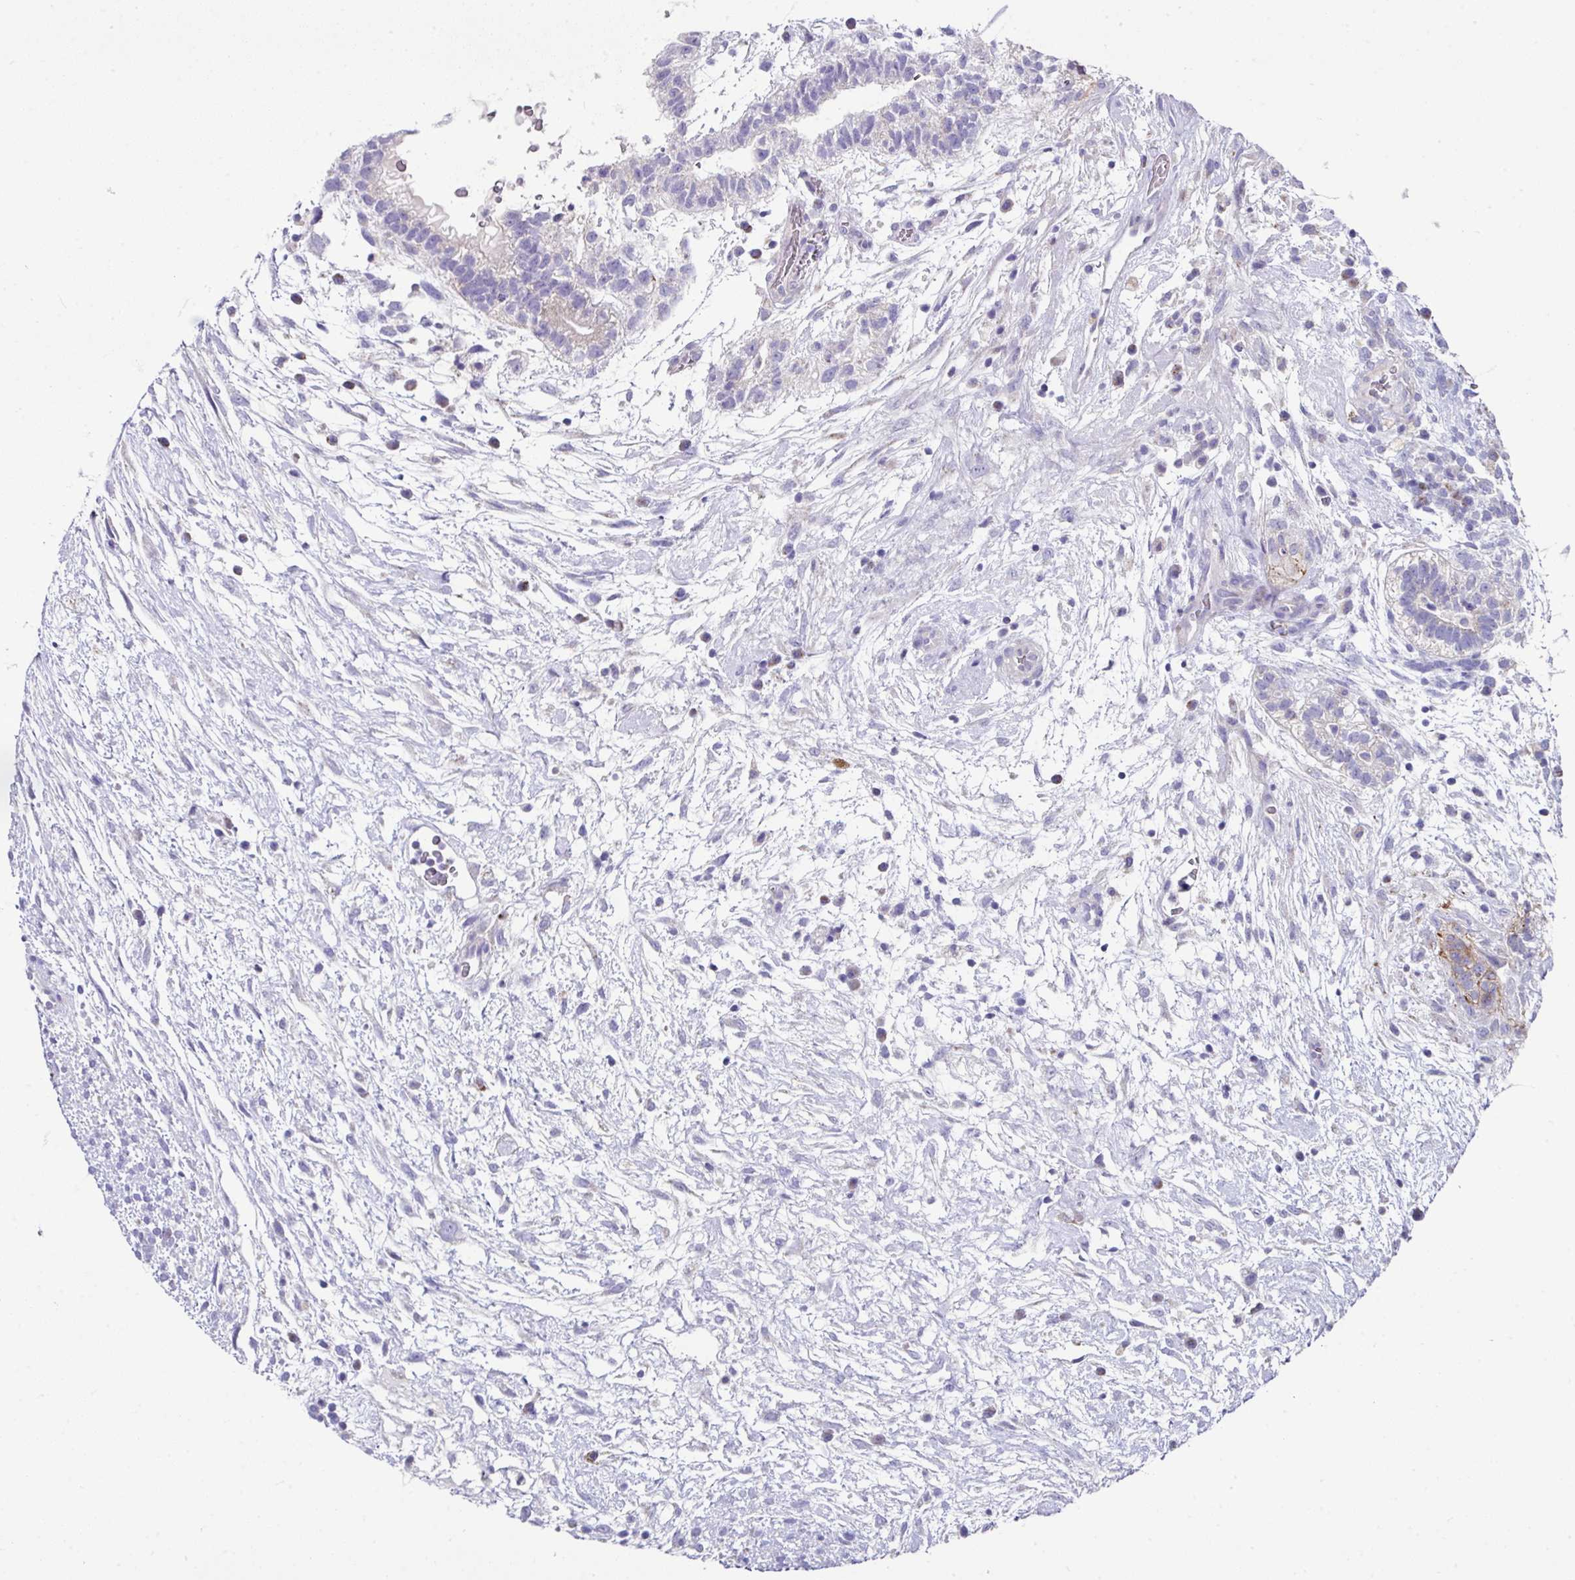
{"staining": {"intensity": "moderate", "quantity": "<25%", "location": "cytoplasmic/membranous"}, "tissue": "testis cancer", "cell_type": "Tumor cells", "image_type": "cancer", "snomed": [{"axis": "morphology", "description": "Carcinoma, Embryonal, NOS"}, {"axis": "topography", "description": "Testis"}], "caption": "Embryonal carcinoma (testis) was stained to show a protein in brown. There is low levels of moderate cytoplasmic/membranous staining in approximately <25% of tumor cells. (brown staining indicates protein expression, while blue staining denotes nuclei).", "gene": "CLDN1", "patient": {"sex": "male", "age": 32}}